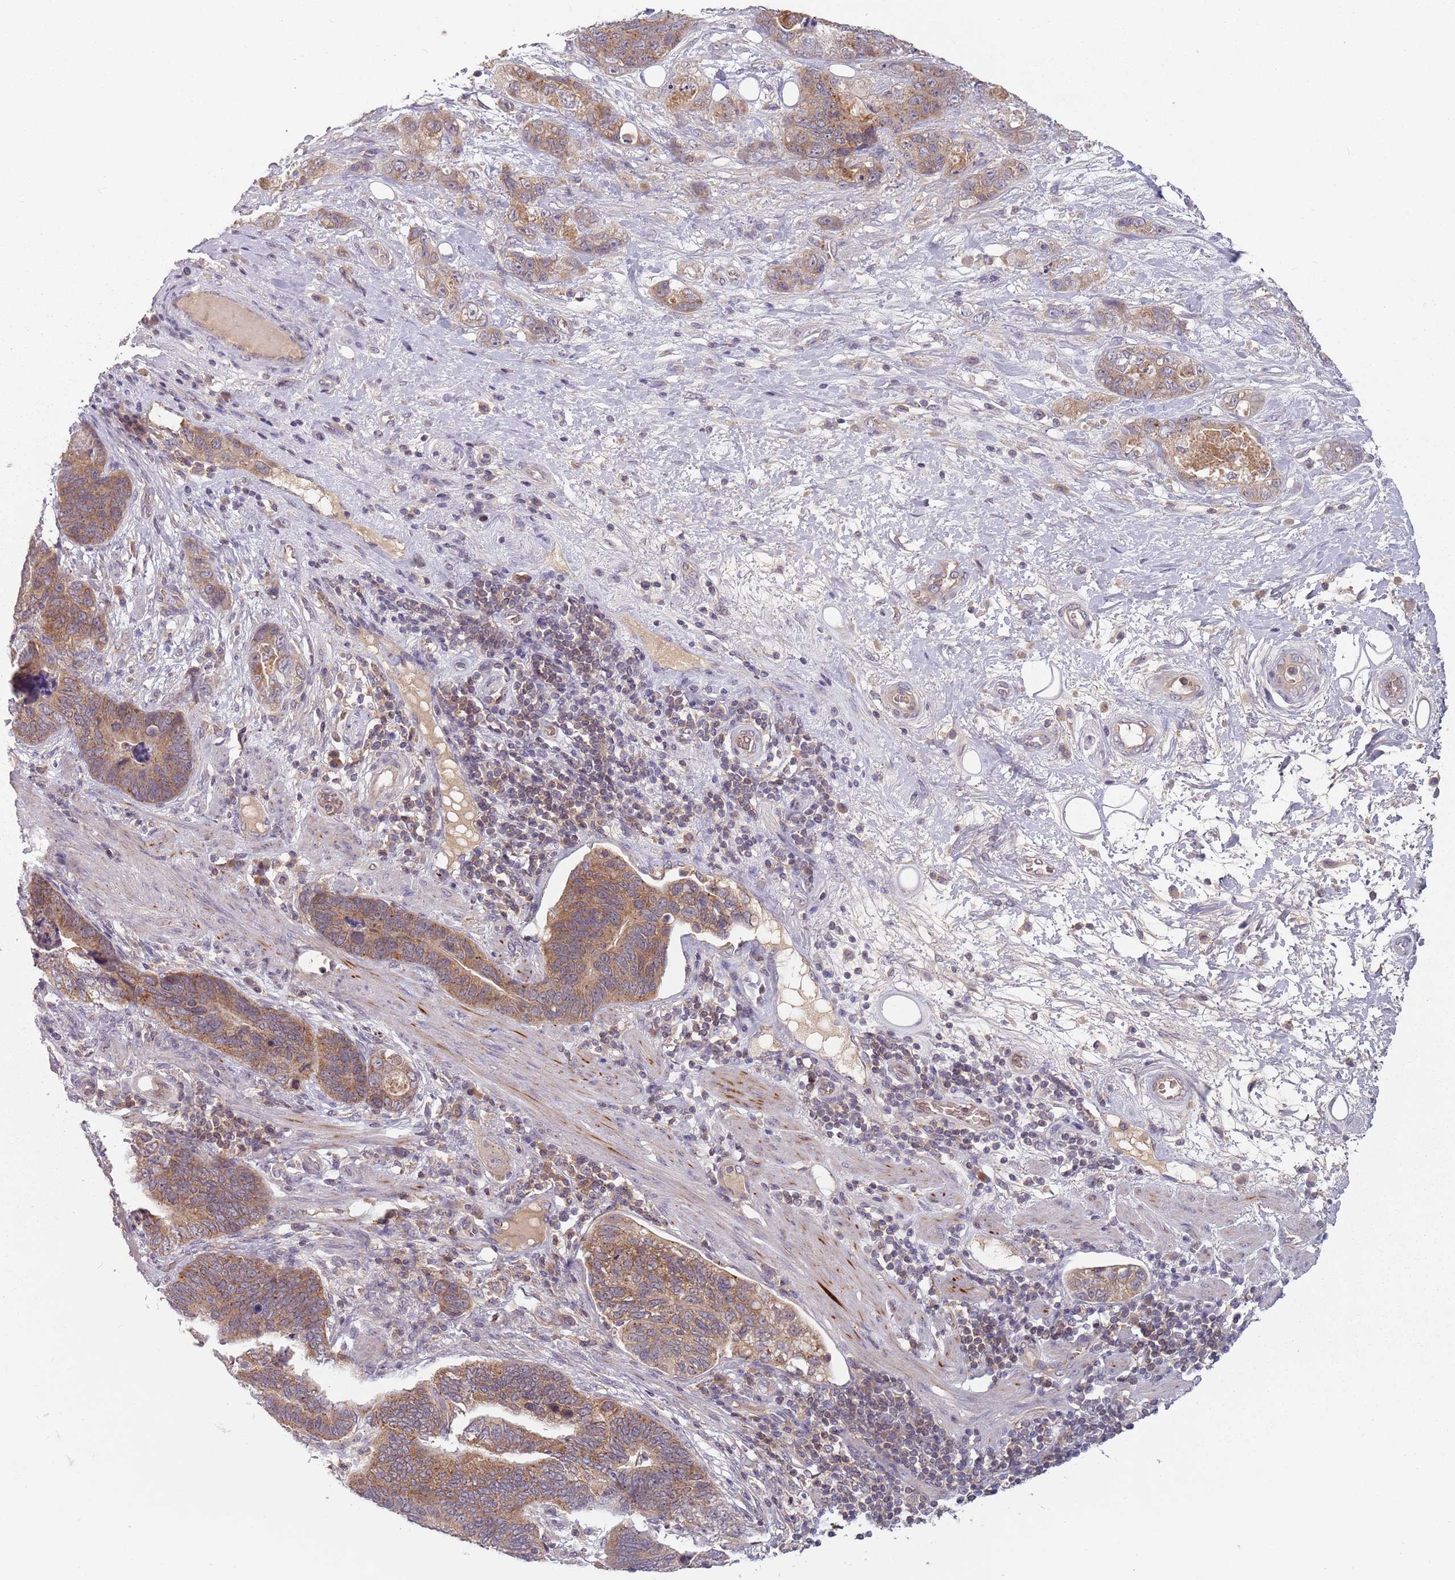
{"staining": {"intensity": "moderate", "quantity": "25%-75%", "location": "cytoplasmic/membranous"}, "tissue": "stomach cancer", "cell_type": "Tumor cells", "image_type": "cancer", "snomed": [{"axis": "morphology", "description": "Normal tissue, NOS"}, {"axis": "morphology", "description": "Adenocarcinoma, NOS"}, {"axis": "topography", "description": "Stomach"}], "caption": "Brown immunohistochemical staining in human stomach cancer demonstrates moderate cytoplasmic/membranous expression in approximately 25%-75% of tumor cells.", "gene": "ASB13", "patient": {"sex": "female", "age": 89}}